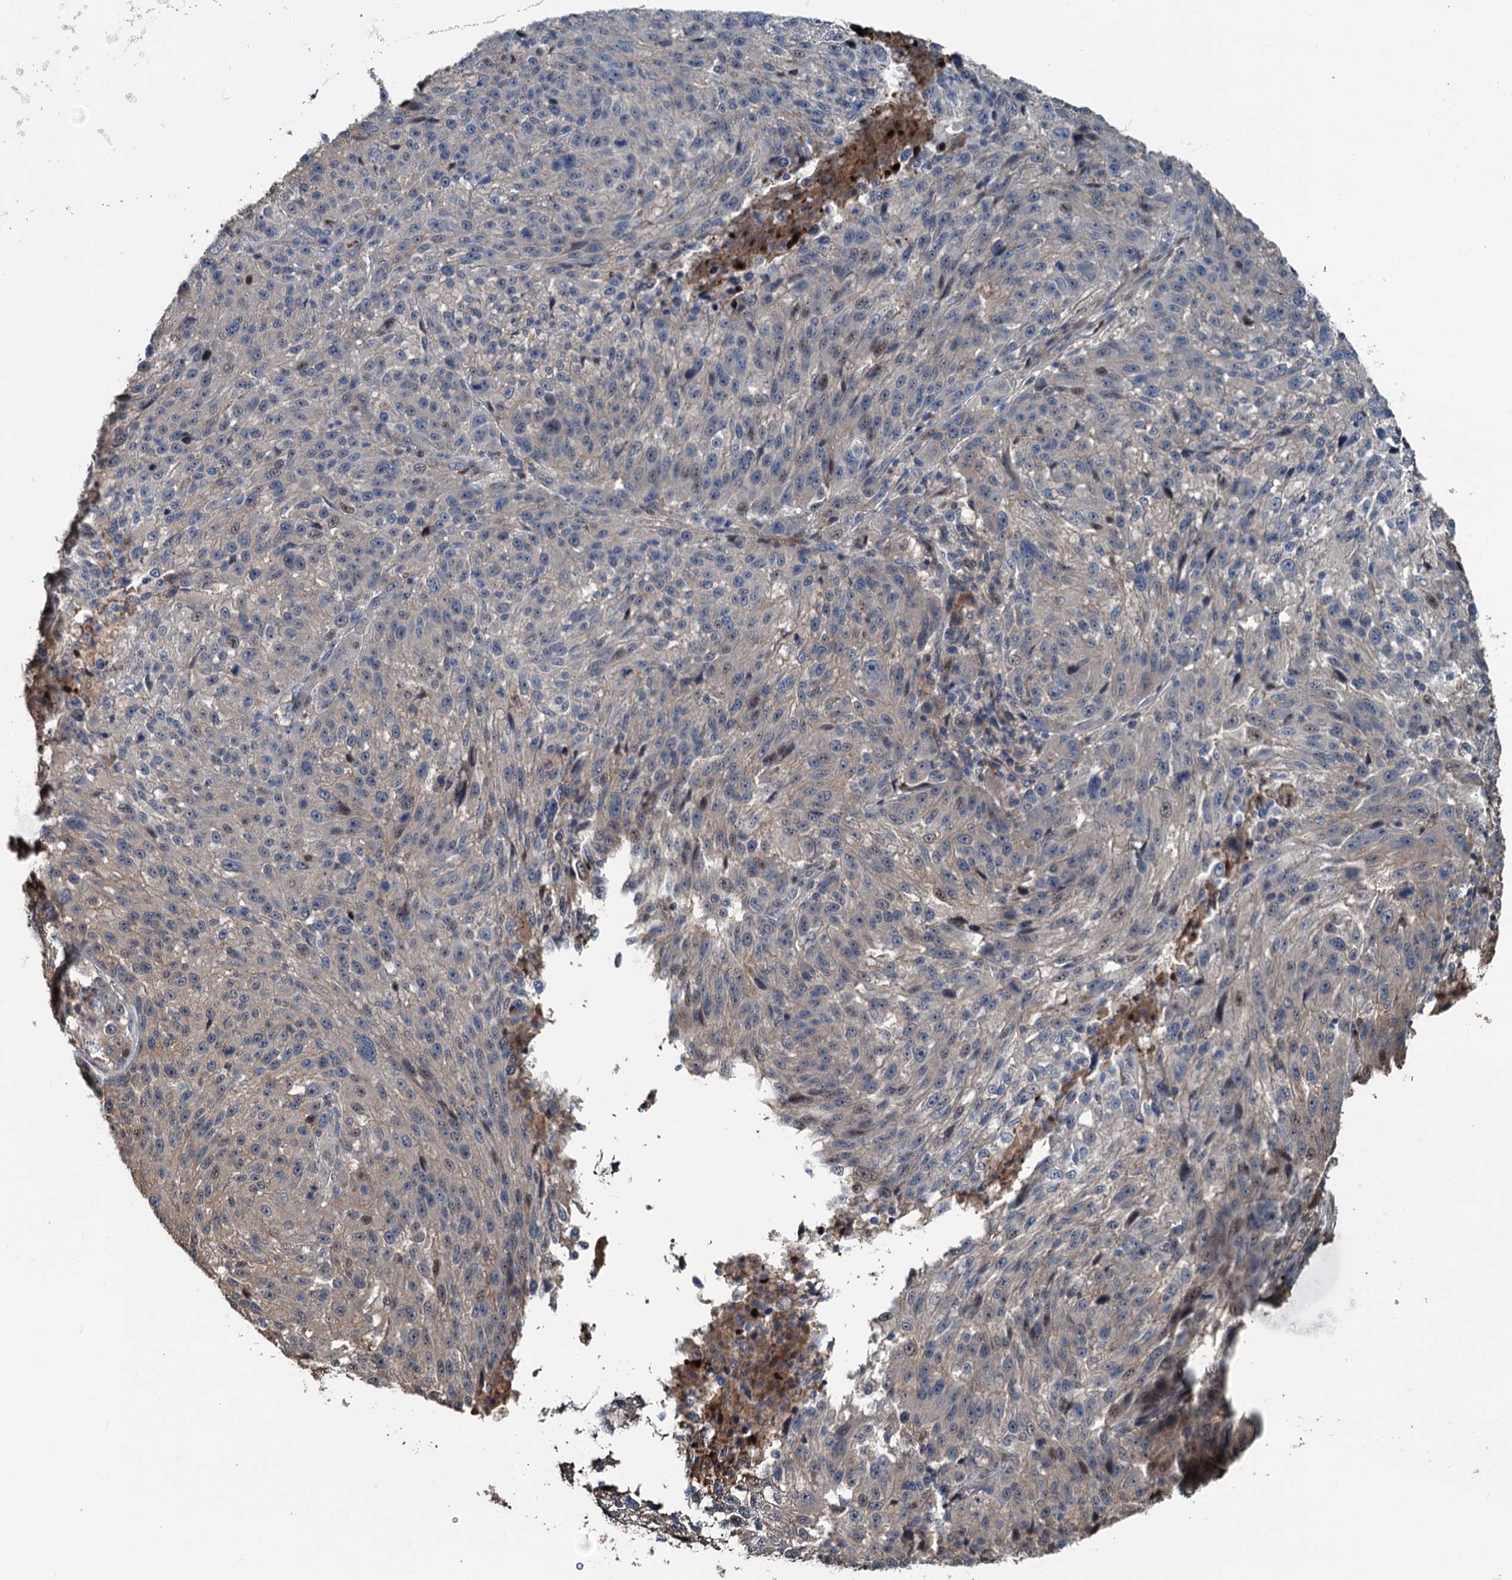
{"staining": {"intensity": "negative", "quantity": "none", "location": "none"}, "tissue": "melanoma", "cell_type": "Tumor cells", "image_type": "cancer", "snomed": [{"axis": "morphology", "description": "Malignant melanoma, NOS"}, {"axis": "topography", "description": "Skin"}], "caption": "Human malignant melanoma stained for a protein using immunohistochemistry demonstrates no positivity in tumor cells.", "gene": "TEDC1", "patient": {"sex": "male", "age": 53}}